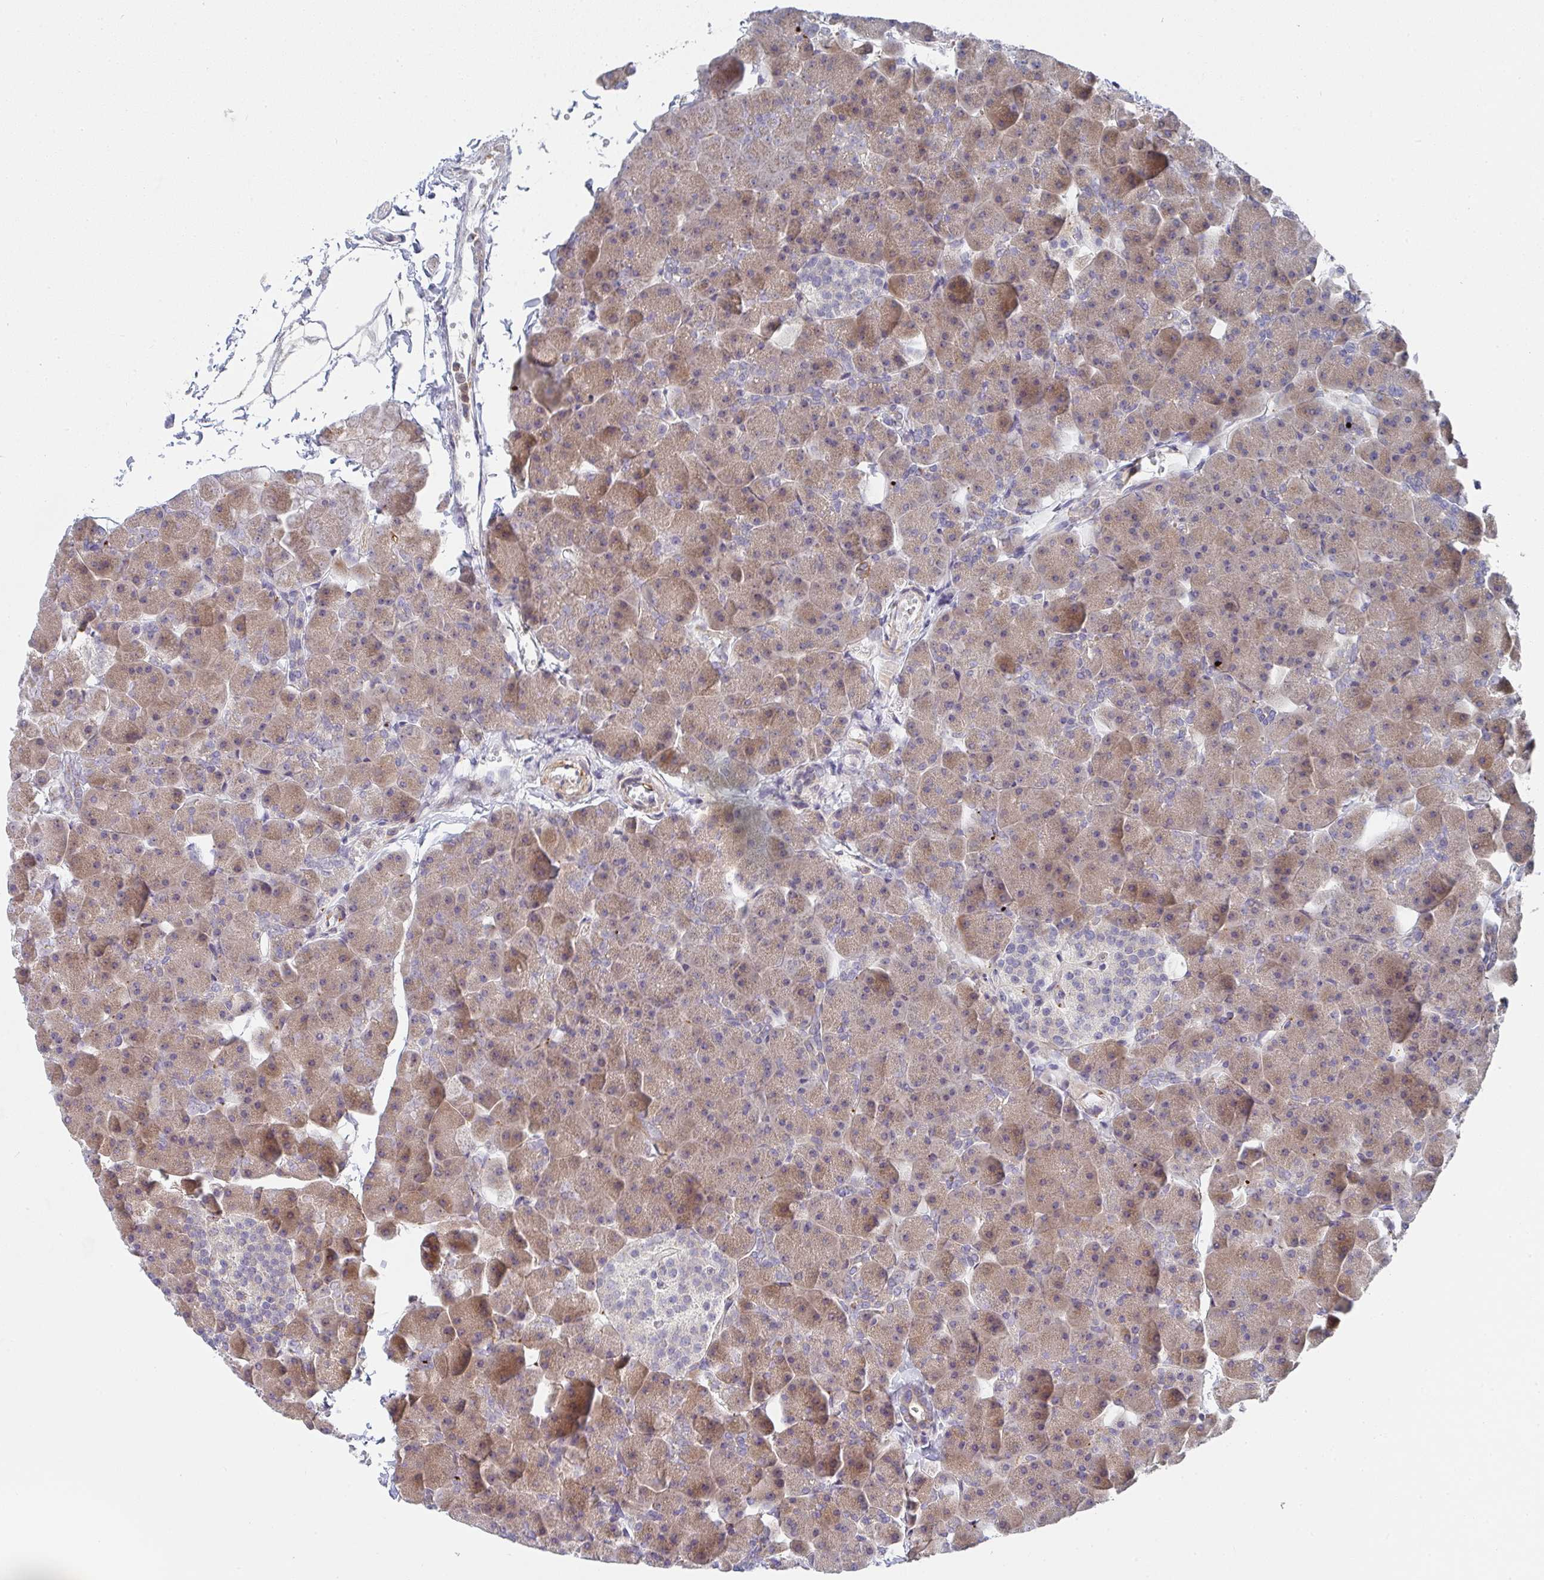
{"staining": {"intensity": "moderate", "quantity": ">75%", "location": "cytoplasmic/membranous"}, "tissue": "pancreas", "cell_type": "Exocrine glandular cells", "image_type": "normal", "snomed": [{"axis": "morphology", "description": "Normal tissue, NOS"}, {"axis": "topography", "description": "Pancreas"}], "caption": "Immunohistochemical staining of benign pancreas demonstrates >75% levels of moderate cytoplasmic/membranous protein expression in approximately >75% of exocrine glandular cells.", "gene": "KLHL33", "patient": {"sex": "male", "age": 35}}